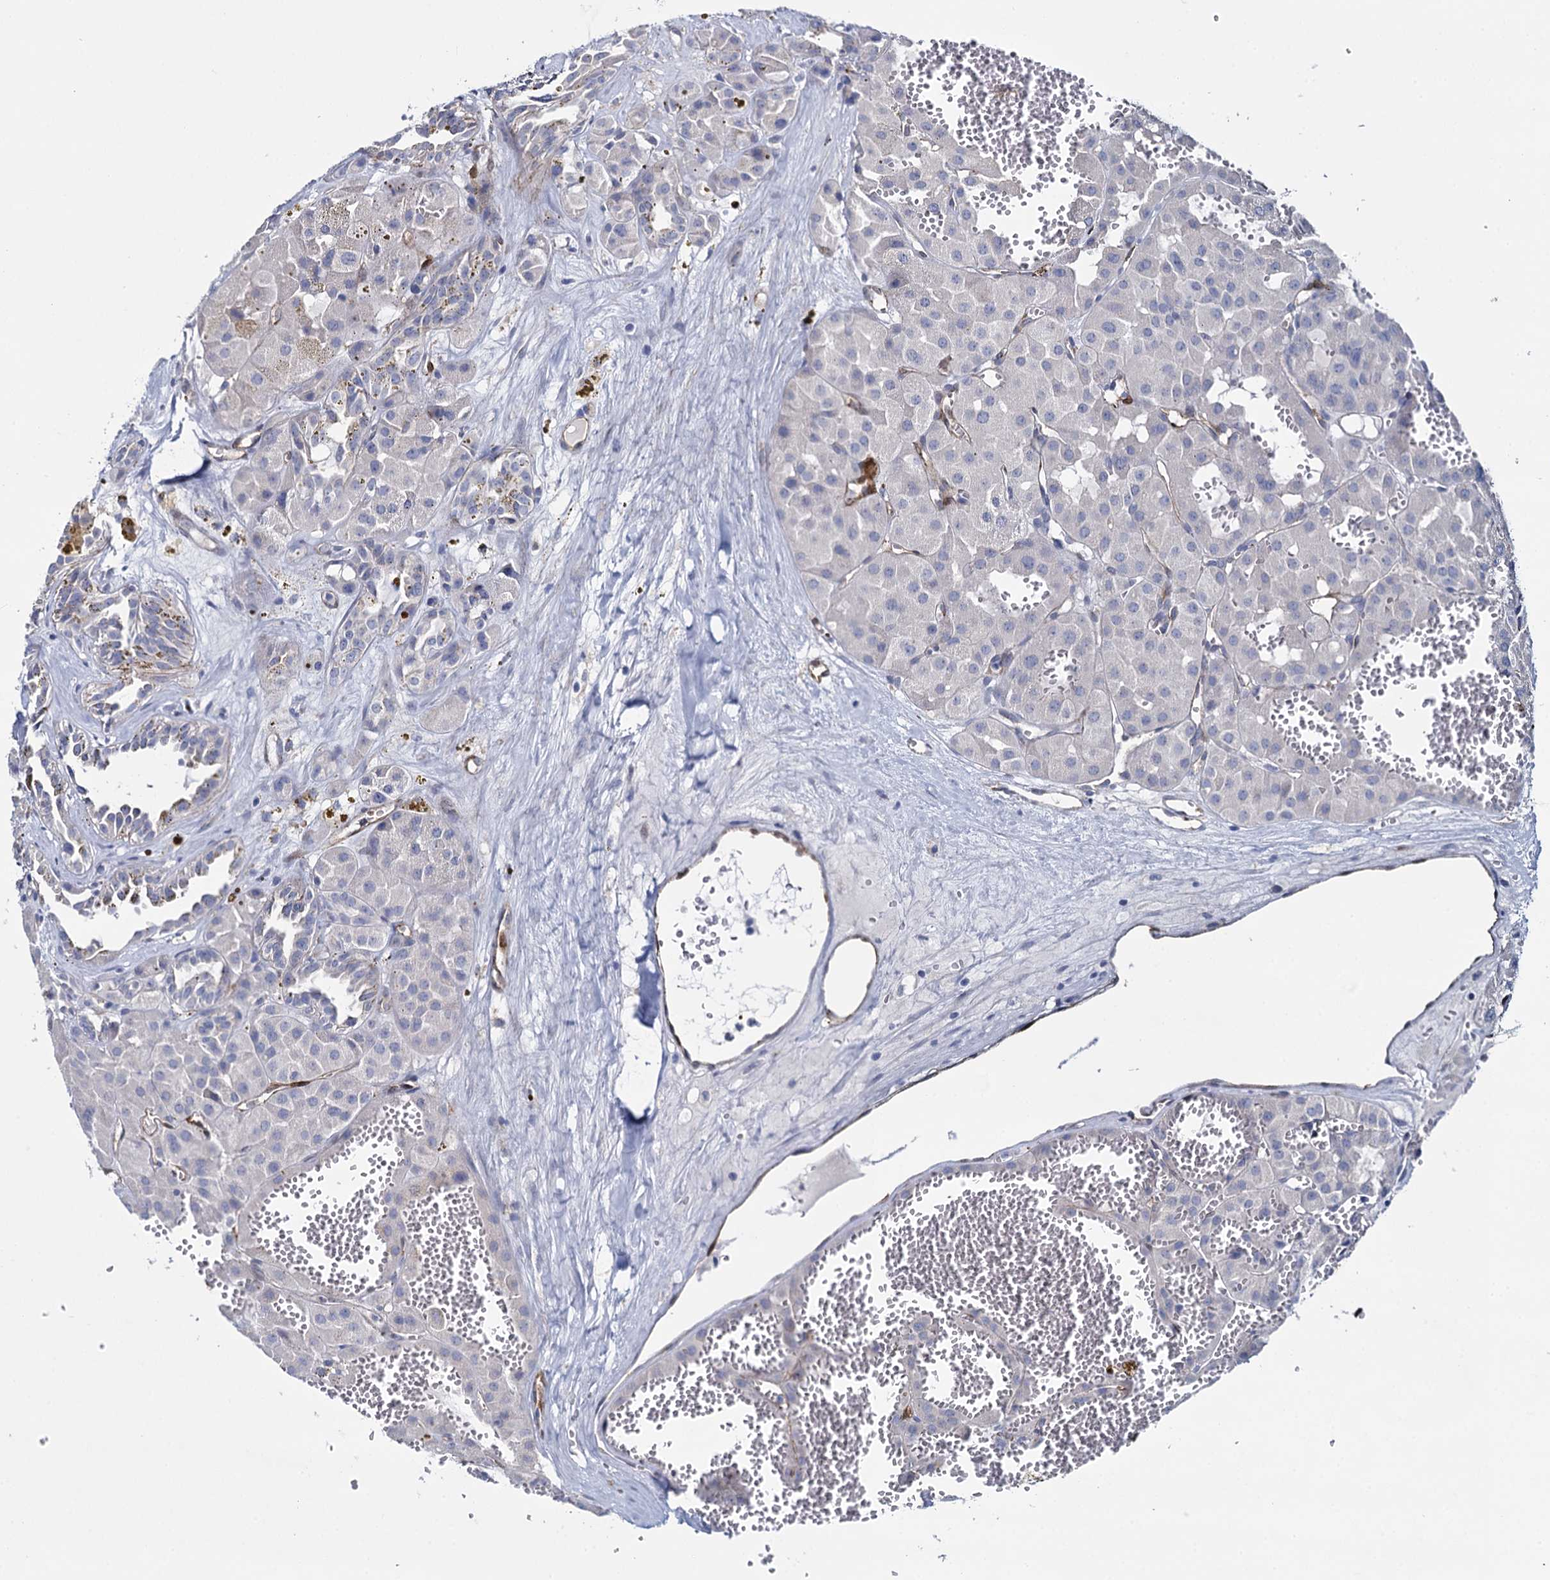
{"staining": {"intensity": "negative", "quantity": "none", "location": "none"}, "tissue": "renal cancer", "cell_type": "Tumor cells", "image_type": "cancer", "snomed": [{"axis": "morphology", "description": "Carcinoma, NOS"}, {"axis": "topography", "description": "Kidney"}], "caption": "Tumor cells are negative for protein expression in human carcinoma (renal).", "gene": "SNCG", "patient": {"sex": "female", "age": 75}}